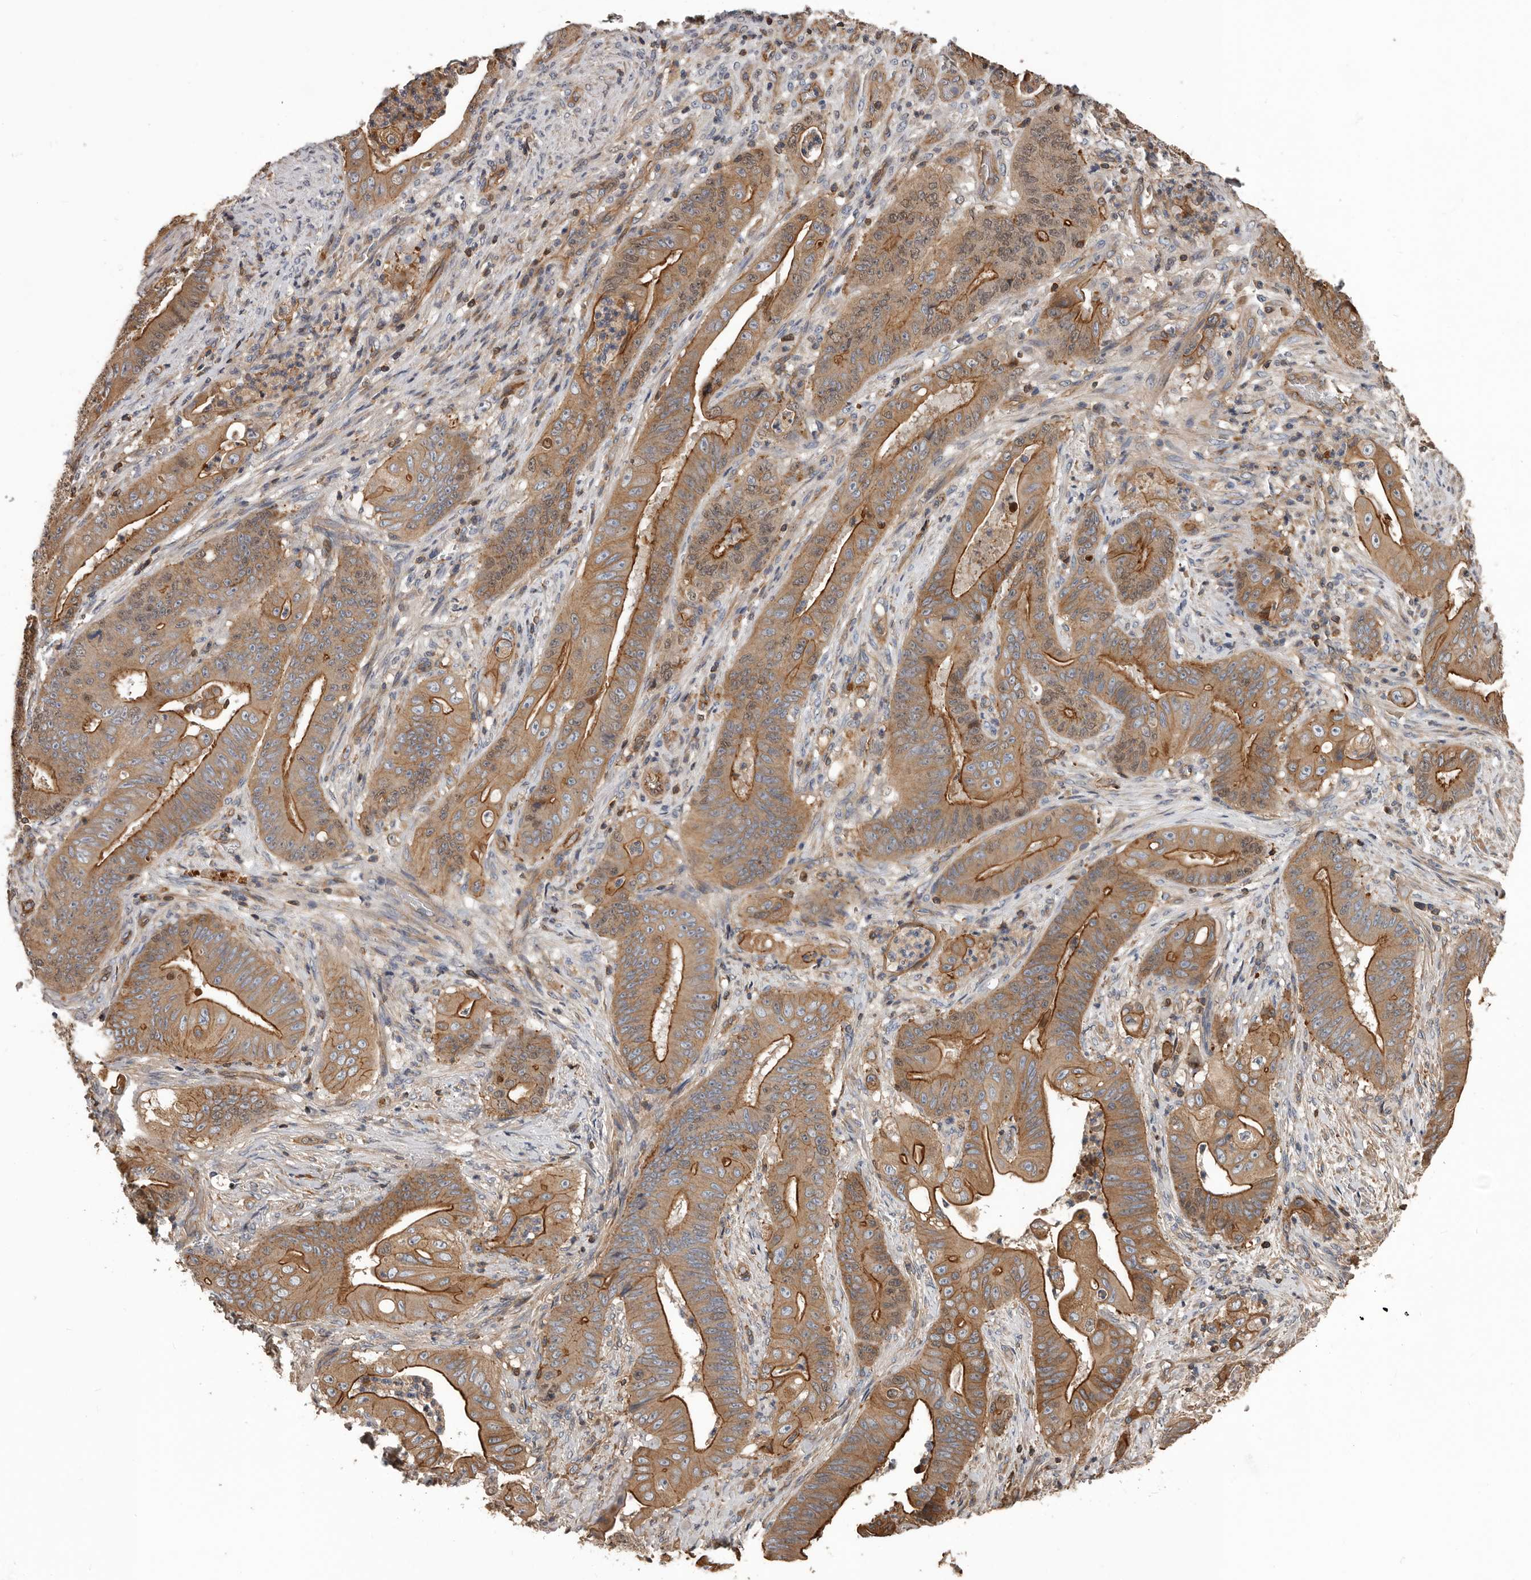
{"staining": {"intensity": "moderate", "quantity": ">75%", "location": "cytoplasmic/membranous"}, "tissue": "stomach cancer", "cell_type": "Tumor cells", "image_type": "cancer", "snomed": [{"axis": "morphology", "description": "Adenocarcinoma, NOS"}, {"axis": "topography", "description": "Stomach"}], "caption": "Moderate cytoplasmic/membranous staining is identified in about >75% of tumor cells in adenocarcinoma (stomach).", "gene": "PNRC2", "patient": {"sex": "female", "age": 73}}